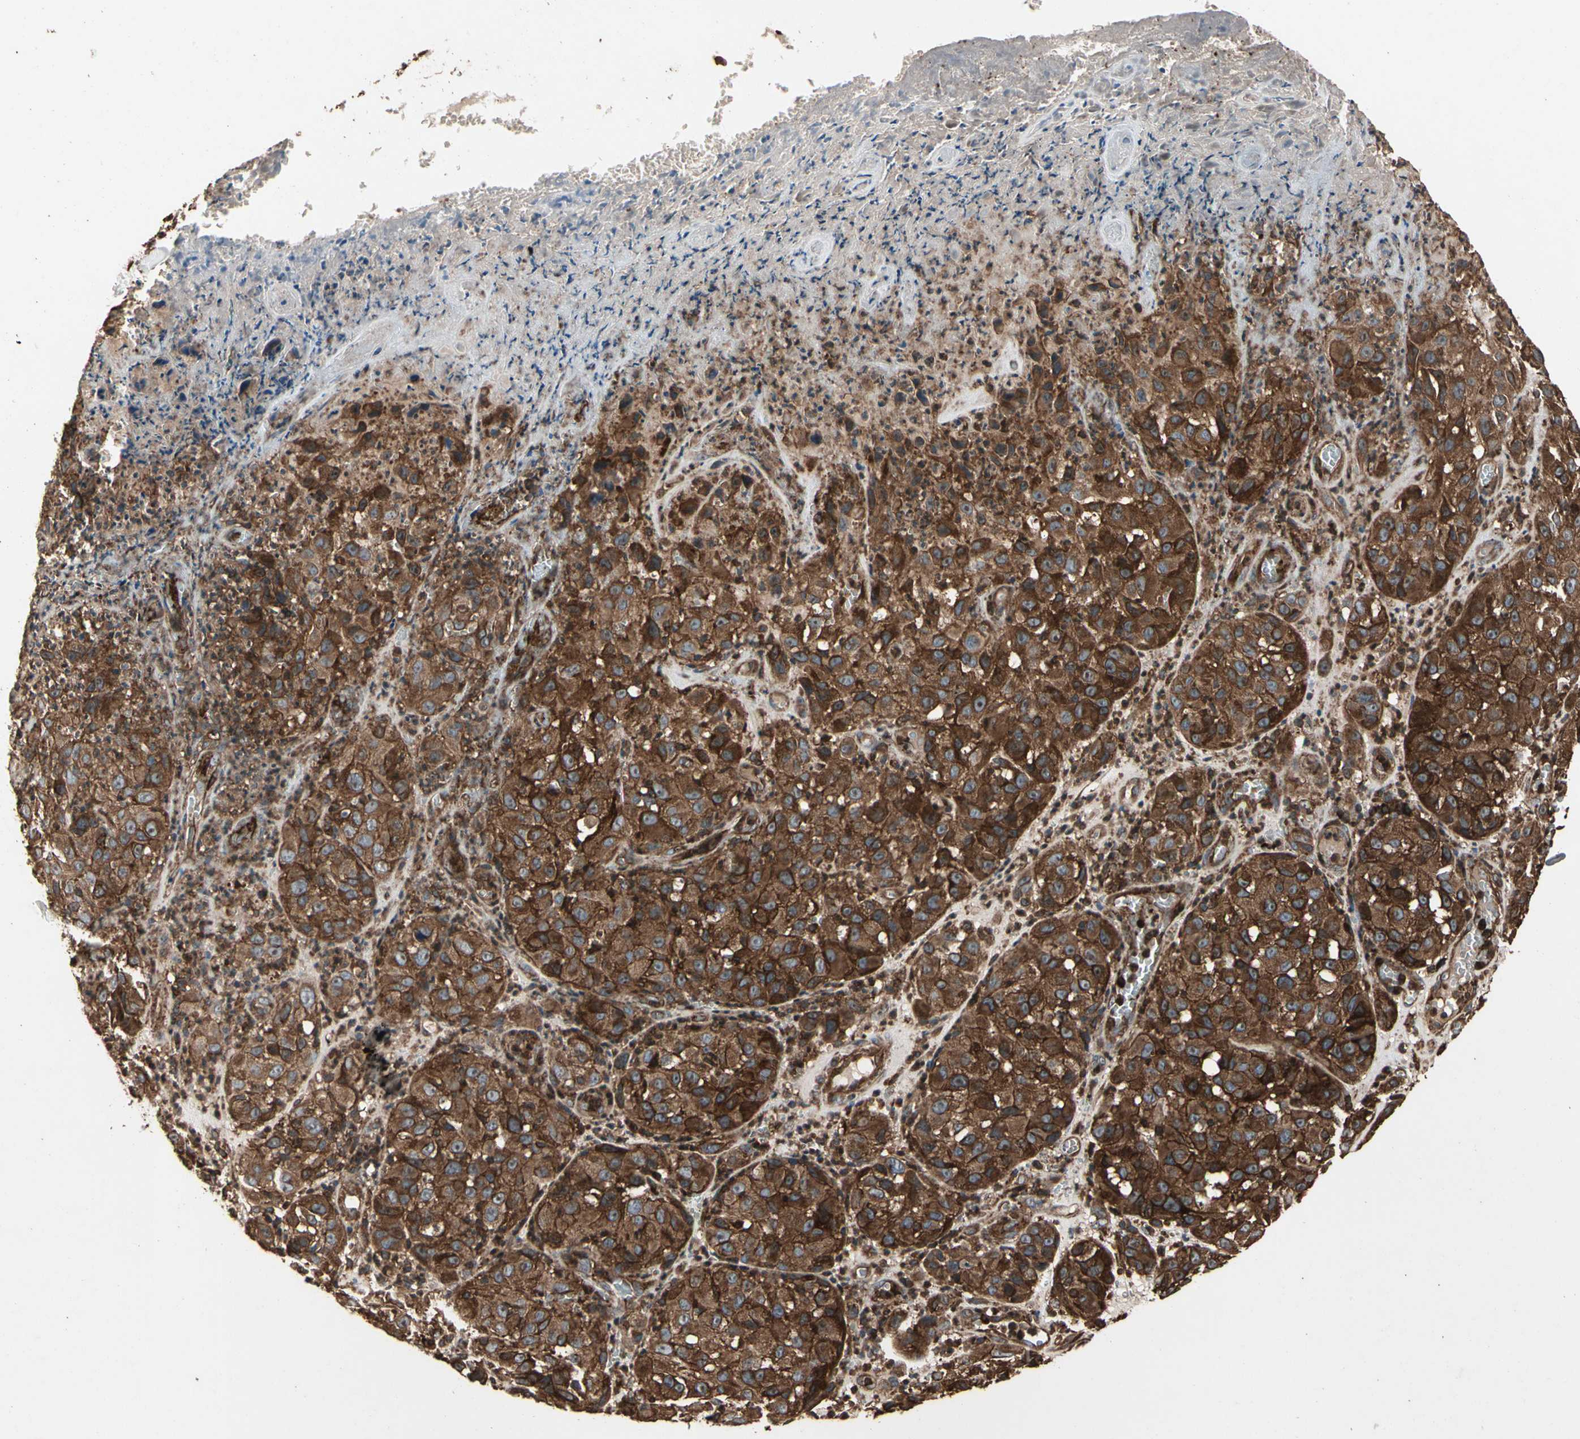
{"staining": {"intensity": "strong", "quantity": ">75%", "location": "cytoplasmic/membranous"}, "tissue": "melanoma", "cell_type": "Tumor cells", "image_type": "cancer", "snomed": [{"axis": "morphology", "description": "Malignant melanoma, NOS"}, {"axis": "topography", "description": "Skin"}], "caption": "Brown immunohistochemical staining in human malignant melanoma shows strong cytoplasmic/membranous expression in about >75% of tumor cells. (DAB = brown stain, brightfield microscopy at high magnification).", "gene": "AGBL2", "patient": {"sex": "female", "age": 21}}